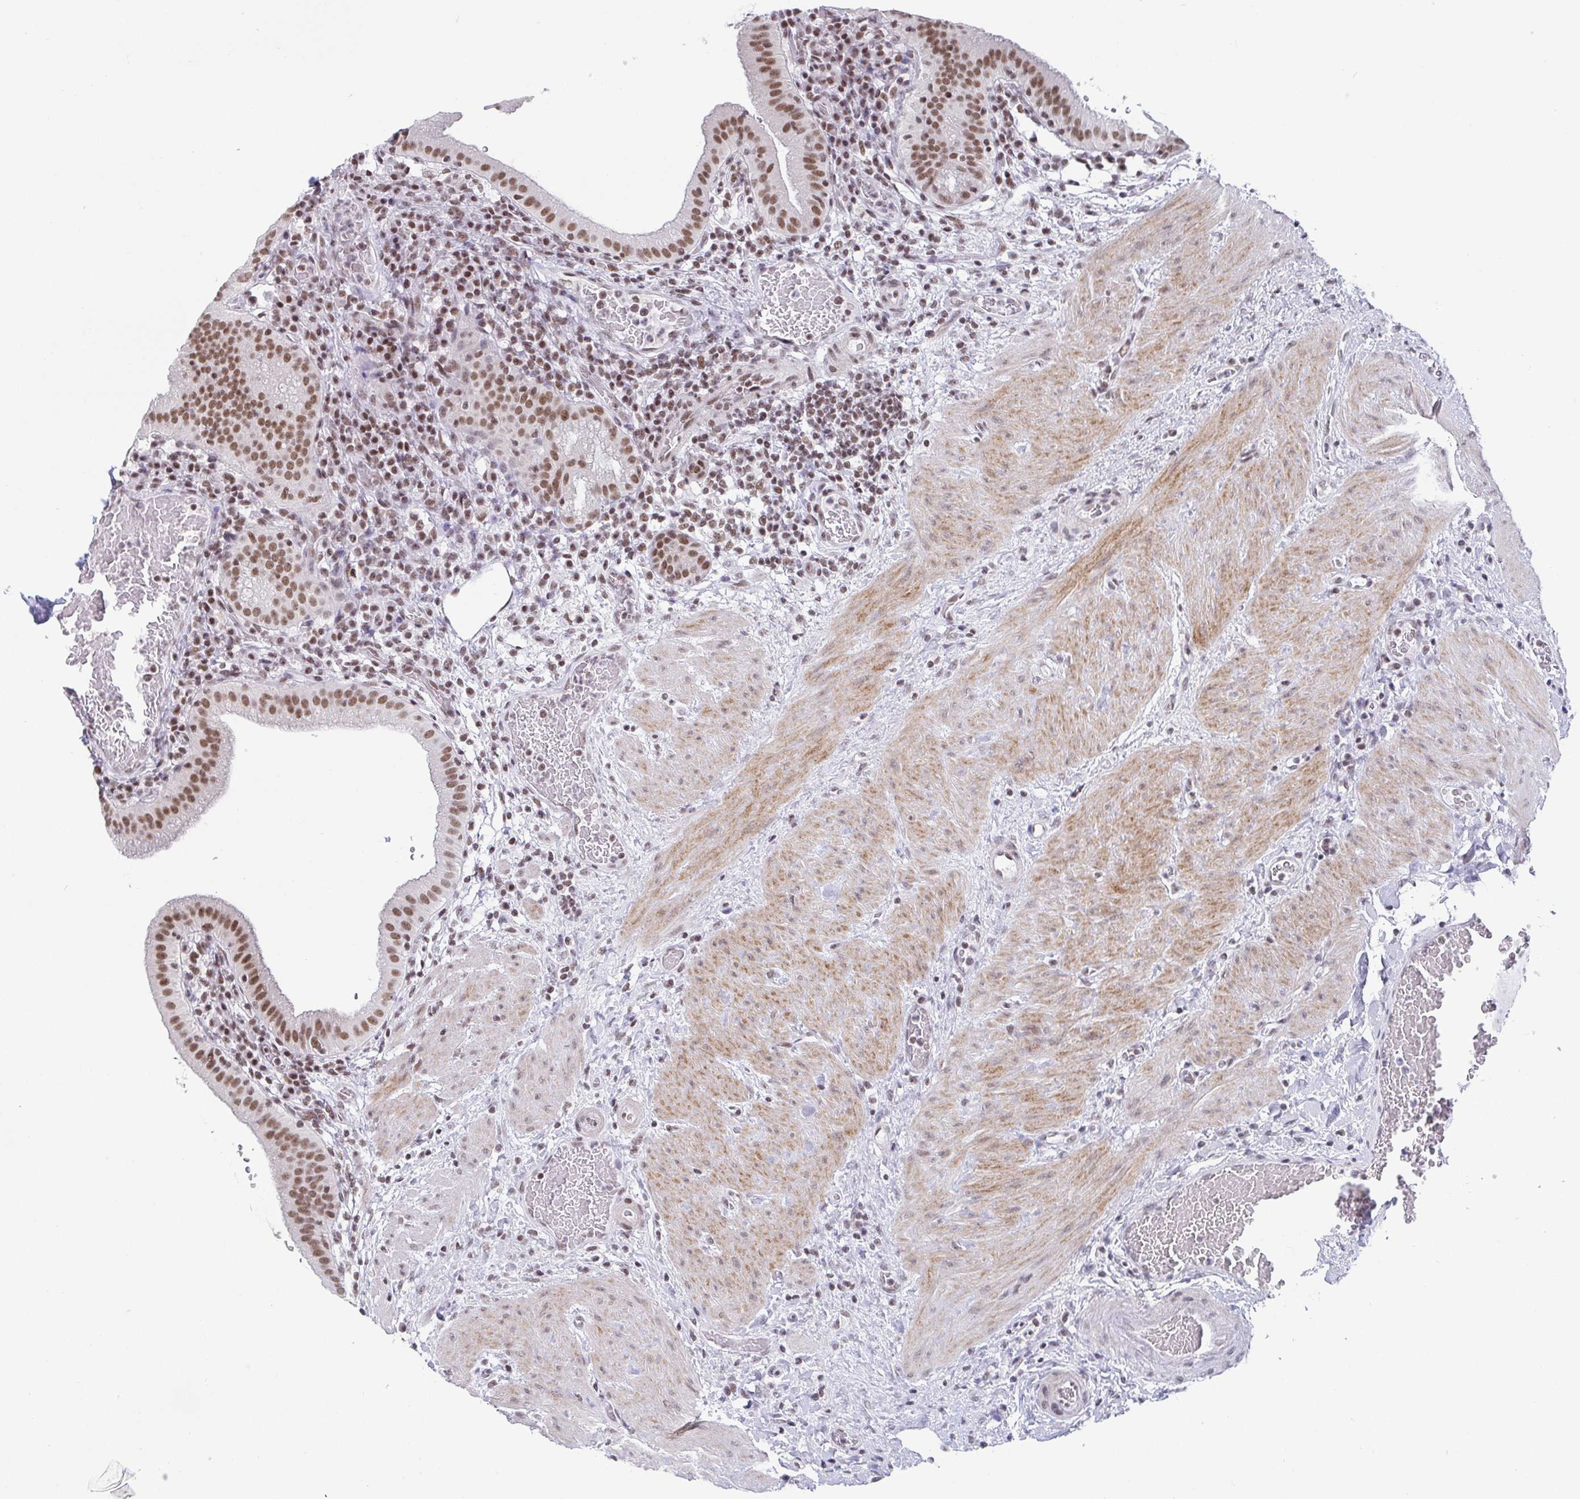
{"staining": {"intensity": "moderate", "quantity": ">75%", "location": "nuclear"}, "tissue": "gallbladder", "cell_type": "Glandular cells", "image_type": "normal", "snomed": [{"axis": "morphology", "description": "Normal tissue, NOS"}, {"axis": "topography", "description": "Gallbladder"}], "caption": "Protein expression analysis of unremarkable gallbladder reveals moderate nuclear expression in about >75% of glandular cells.", "gene": "CTCF", "patient": {"sex": "male", "age": 26}}